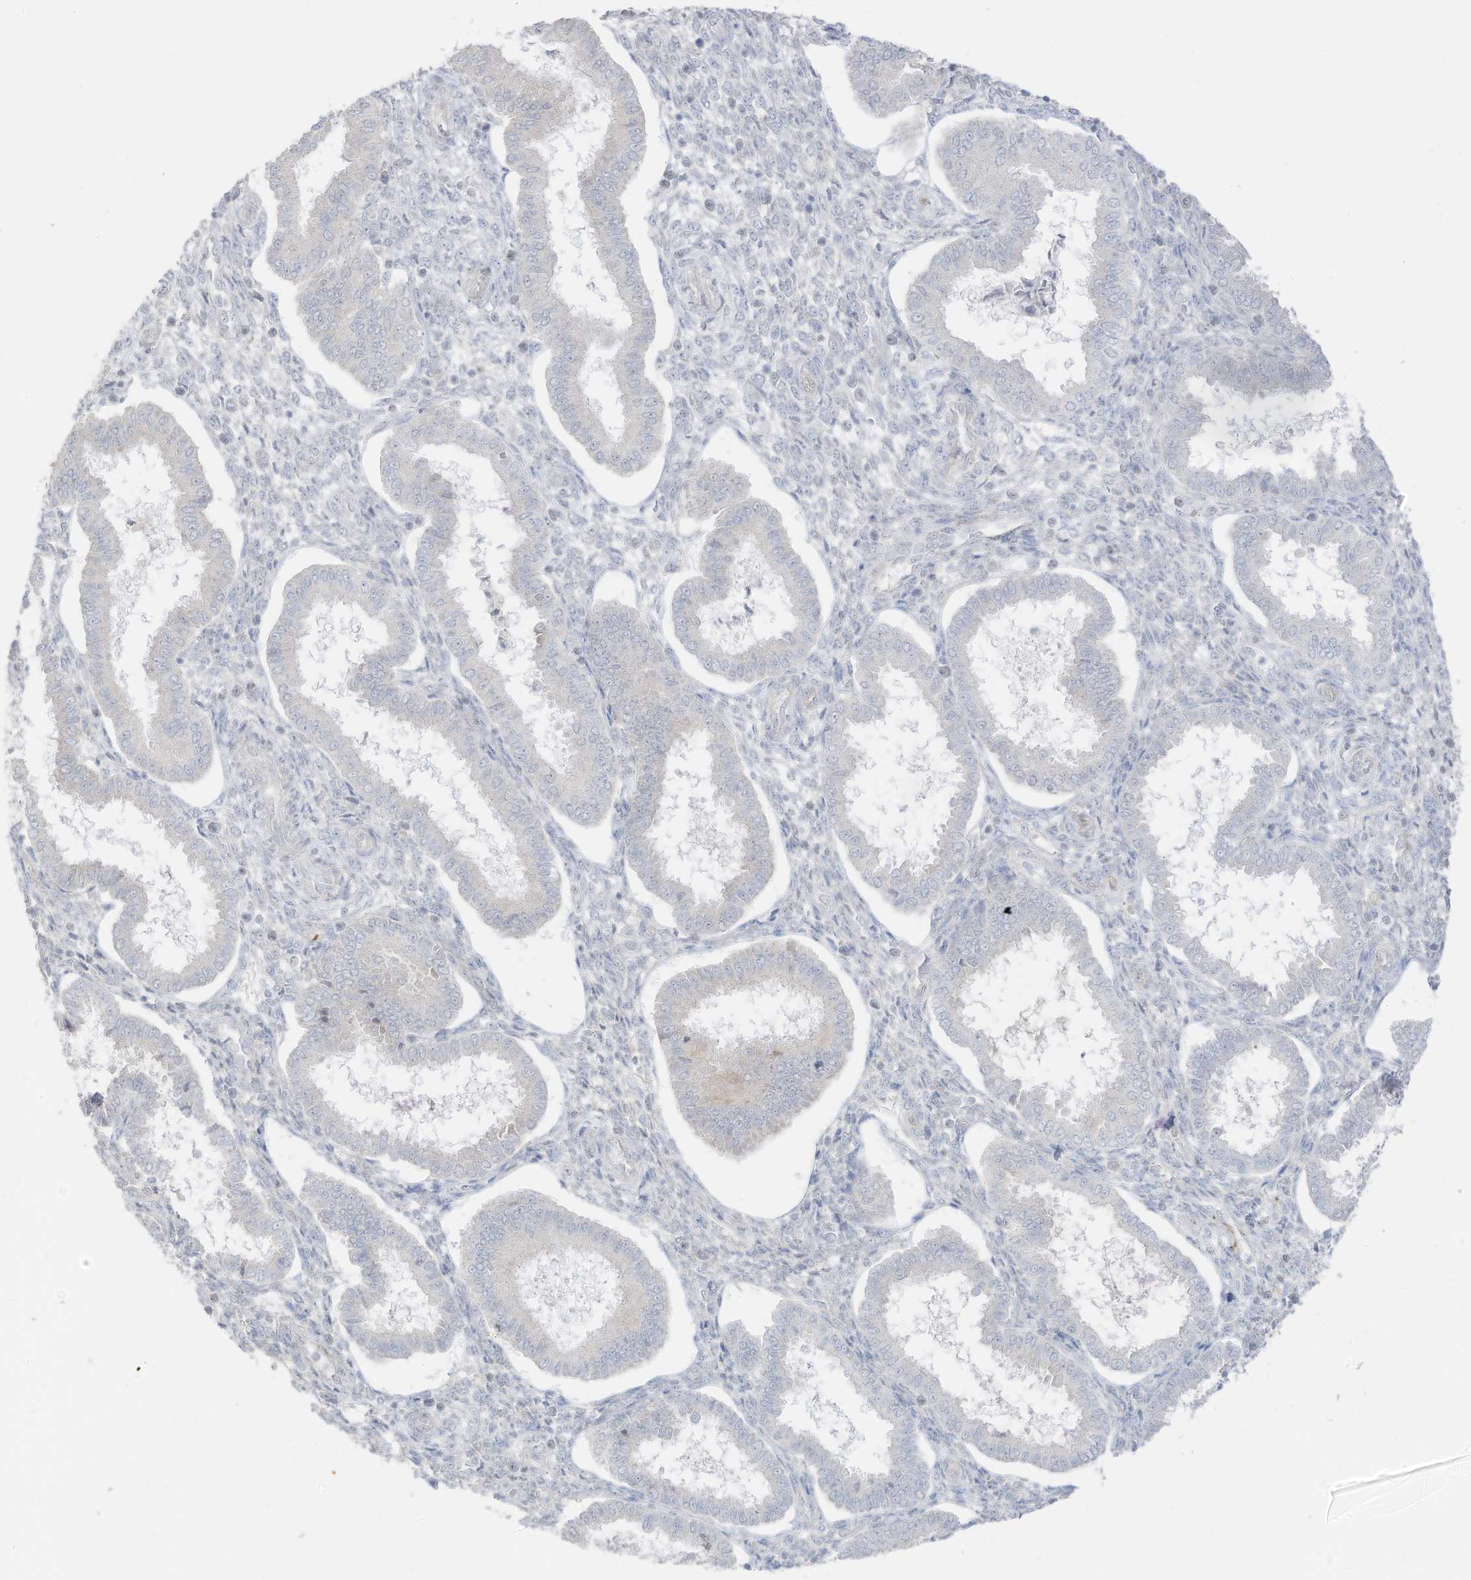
{"staining": {"intensity": "negative", "quantity": "none", "location": "none"}, "tissue": "endometrium", "cell_type": "Cells in endometrial stroma", "image_type": "normal", "snomed": [{"axis": "morphology", "description": "Normal tissue, NOS"}, {"axis": "topography", "description": "Endometrium"}], "caption": "This histopathology image is of normal endometrium stained with immunohistochemistry (IHC) to label a protein in brown with the nuclei are counter-stained blue. There is no expression in cells in endometrial stroma.", "gene": "C11orf87", "patient": {"sex": "female", "age": 24}}